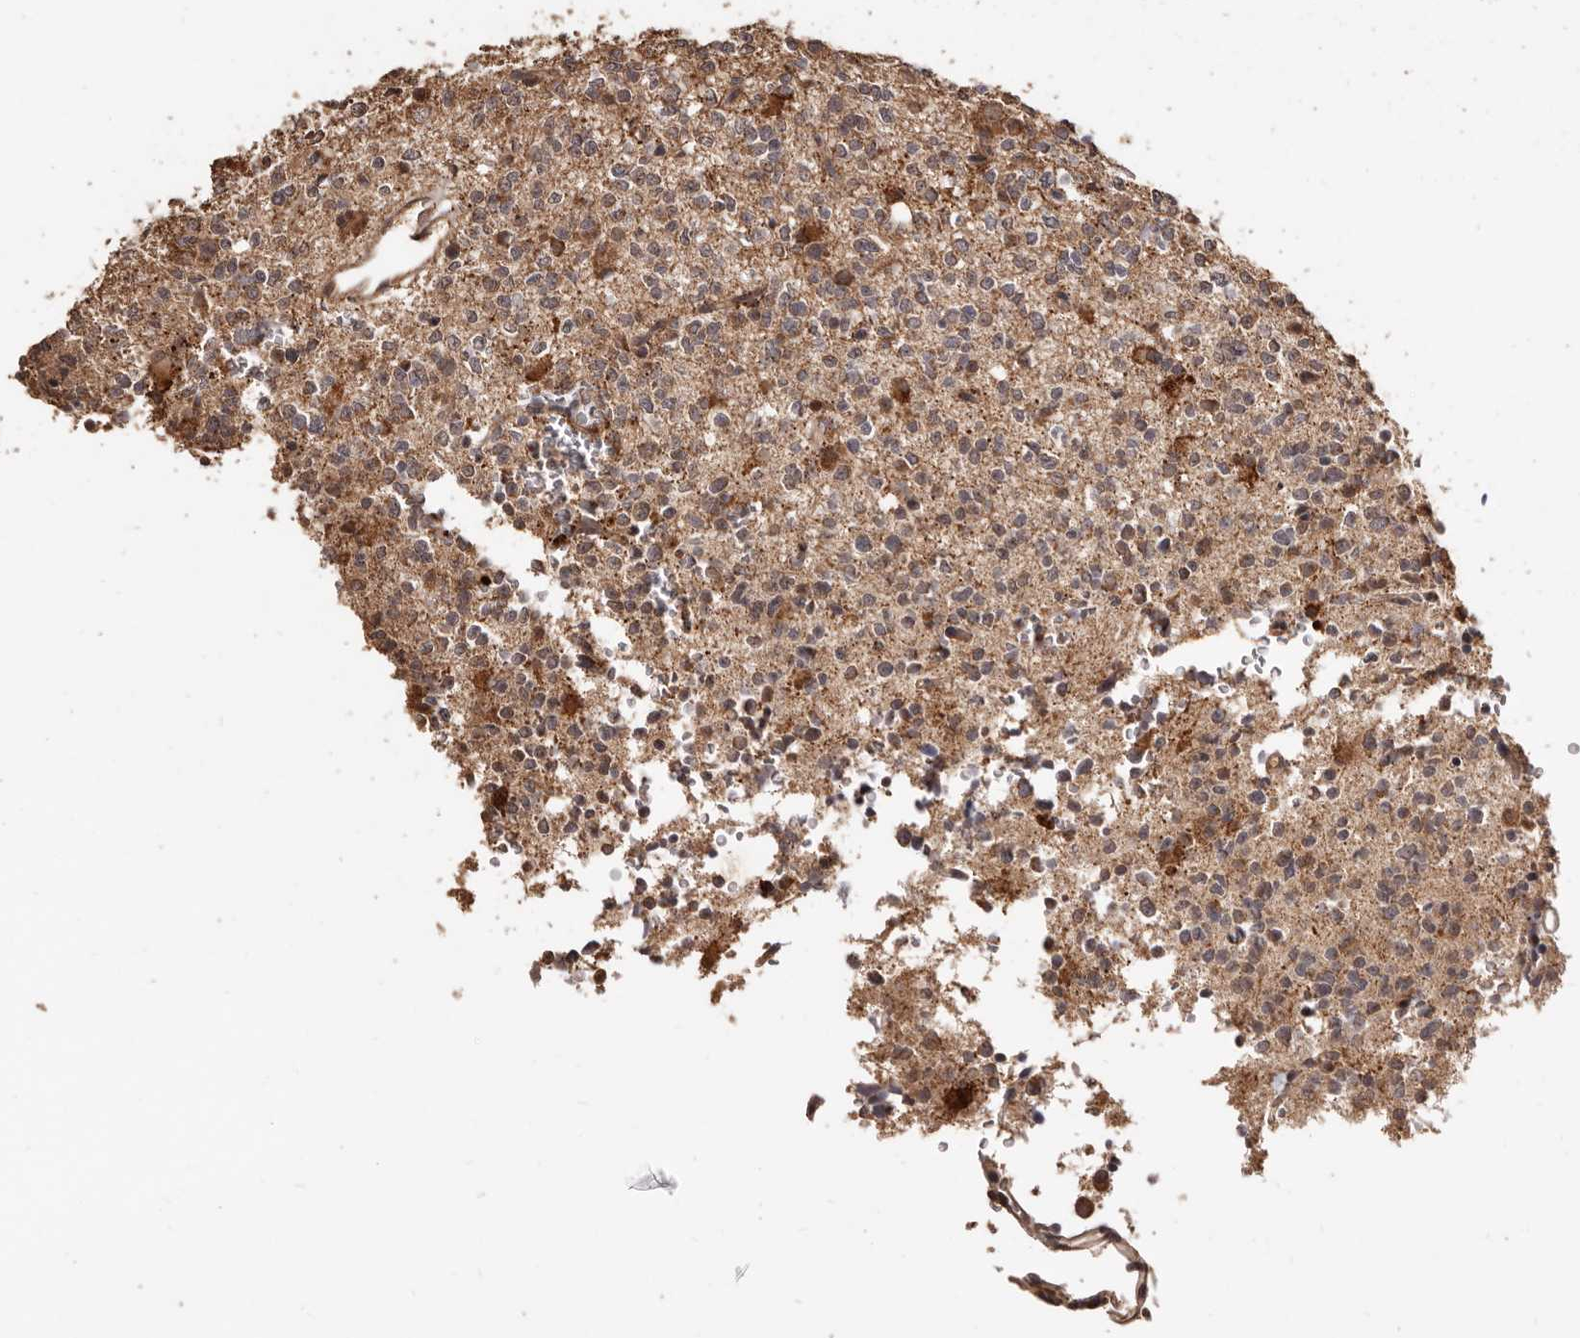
{"staining": {"intensity": "moderate", "quantity": ">75%", "location": "cytoplasmic/membranous"}, "tissue": "glioma", "cell_type": "Tumor cells", "image_type": "cancer", "snomed": [{"axis": "morphology", "description": "Glioma, malignant, High grade"}, {"axis": "topography", "description": "Brain"}], "caption": "About >75% of tumor cells in human malignant glioma (high-grade) reveal moderate cytoplasmic/membranous protein positivity as visualized by brown immunohistochemical staining.", "gene": "AKAP7", "patient": {"sex": "female", "age": 62}}